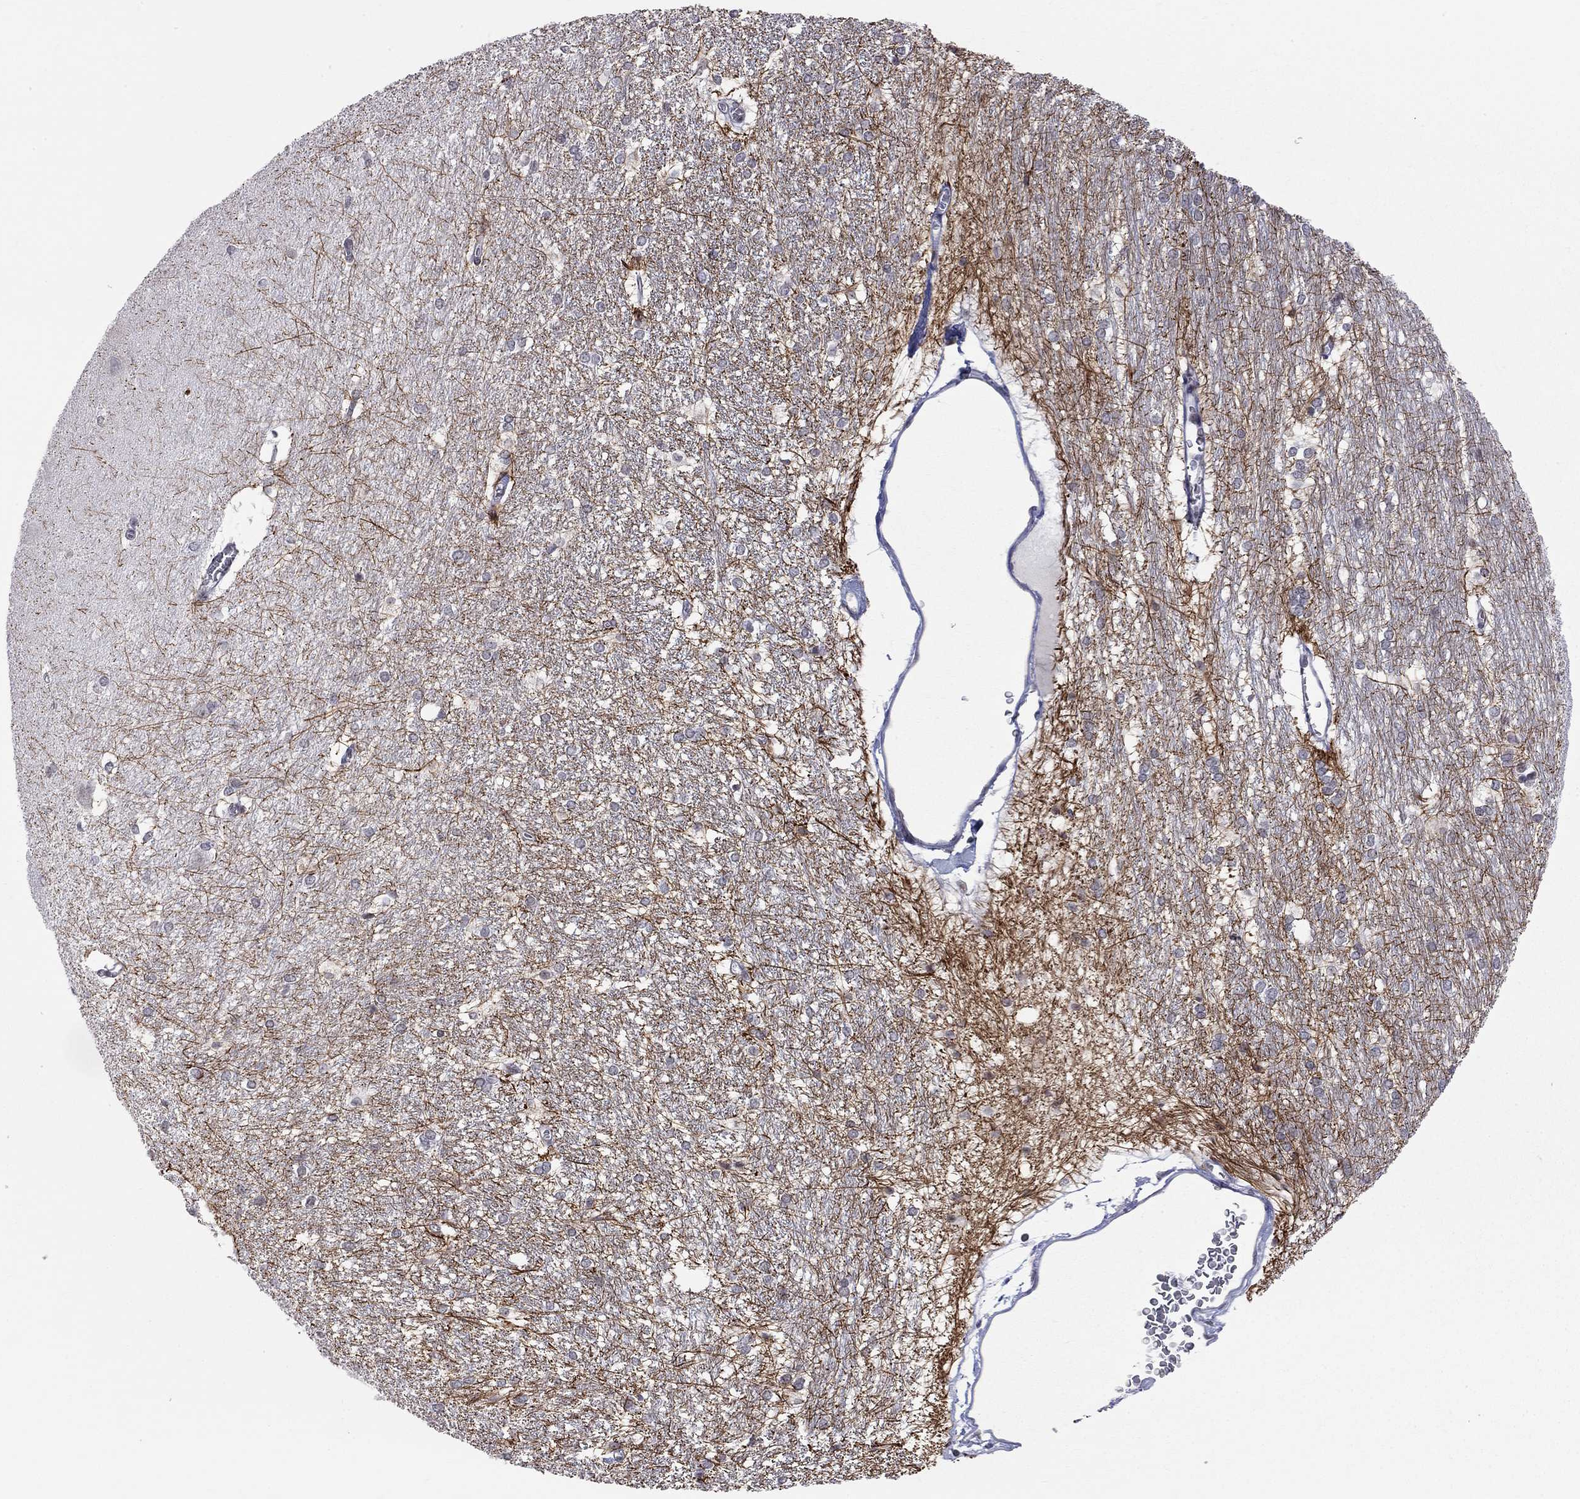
{"staining": {"intensity": "strong", "quantity": "25%-75%", "location": "cytoplasmic/membranous"}, "tissue": "hippocampus", "cell_type": "Glial cells", "image_type": "normal", "snomed": [{"axis": "morphology", "description": "Normal tissue, NOS"}, {"axis": "topography", "description": "Cerebral cortex"}, {"axis": "topography", "description": "Hippocampus"}], "caption": "IHC micrograph of unremarkable hippocampus: human hippocampus stained using immunohistochemistry shows high levels of strong protein expression localized specifically in the cytoplasmic/membranous of glial cells, appearing as a cytoplasmic/membranous brown color.", "gene": "MTNR1B", "patient": {"sex": "female", "age": 19}}